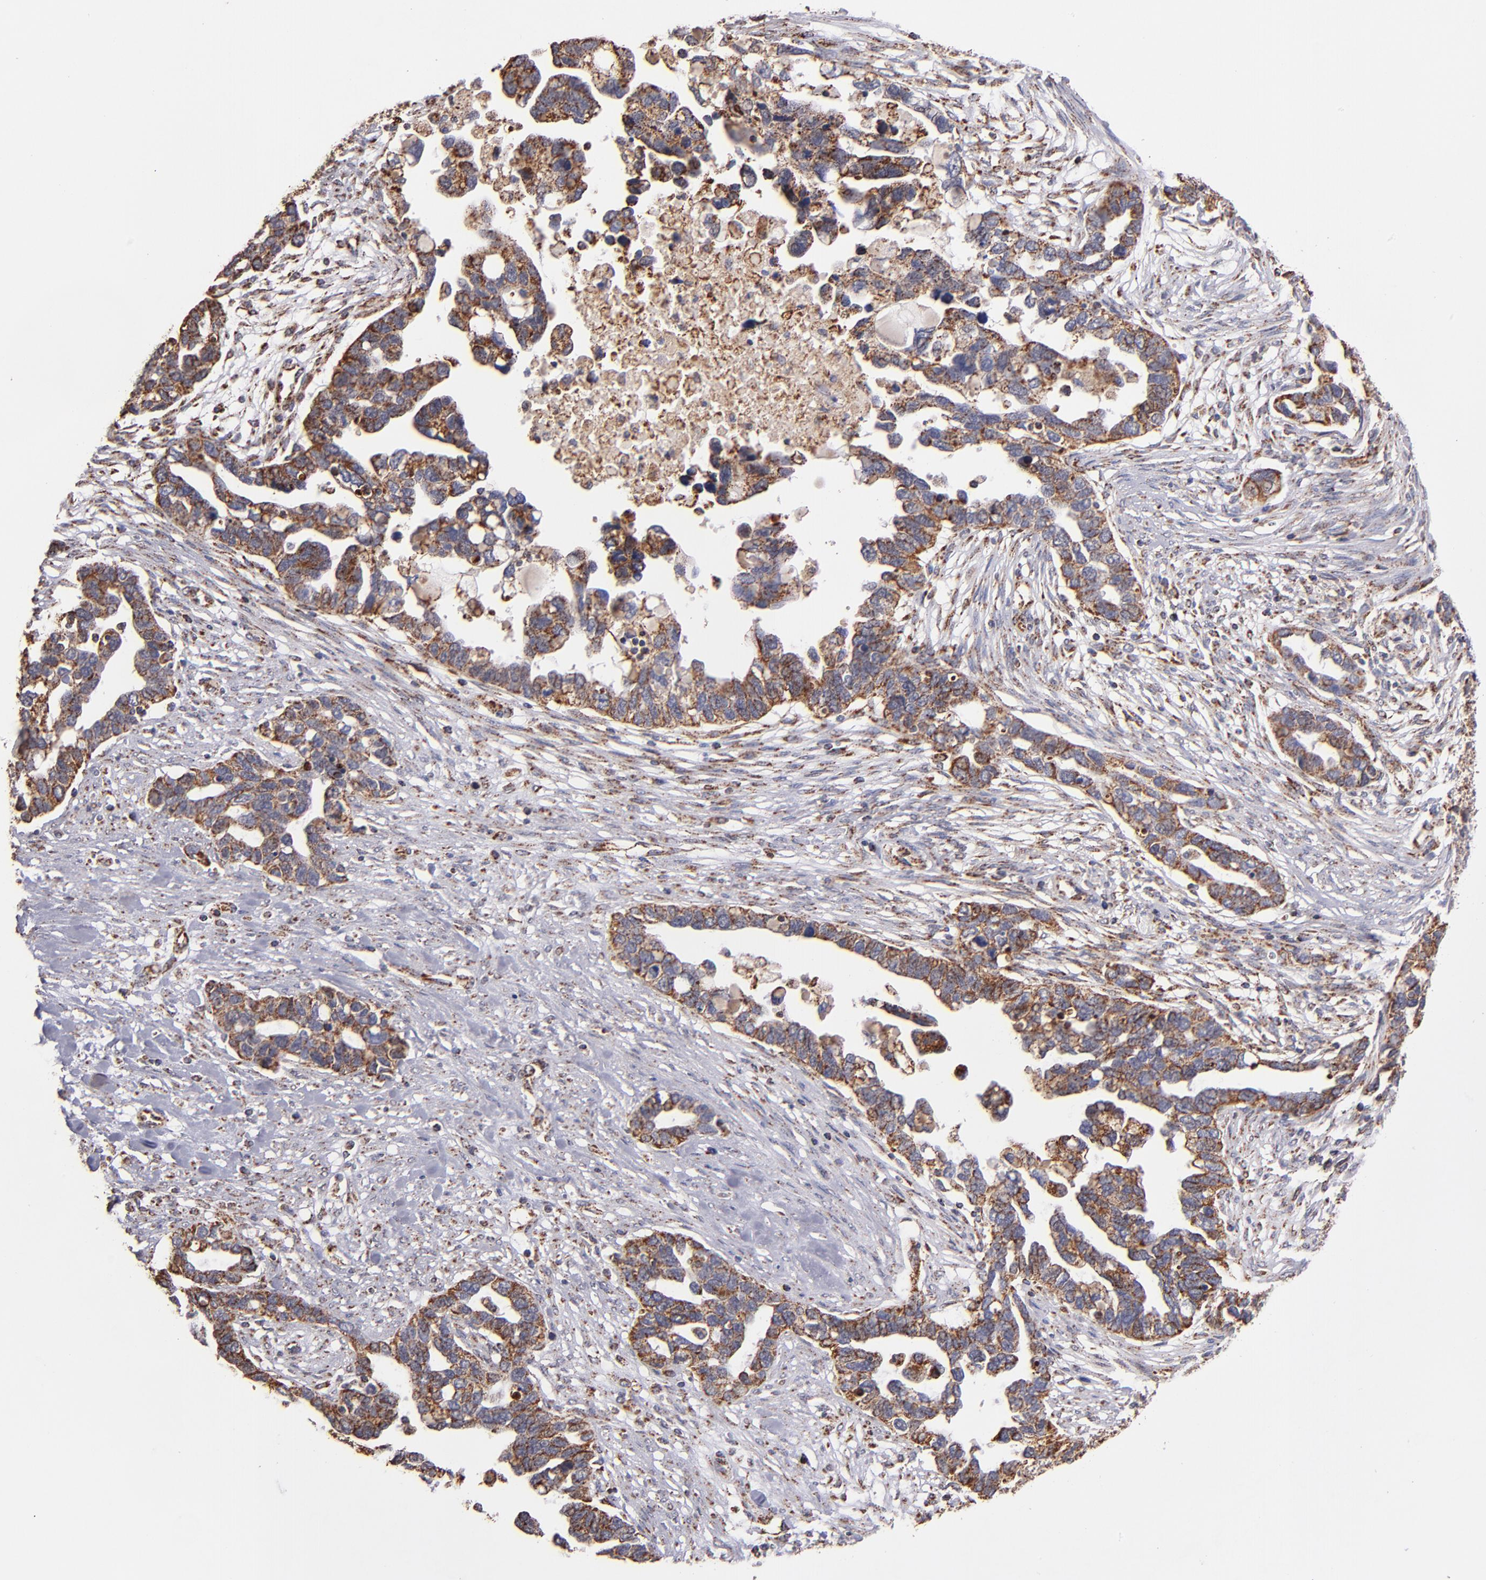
{"staining": {"intensity": "moderate", "quantity": ">75%", "location": "cytoplasmic/membranous"}, "tissue": "ovarian cancer", "cell_type": "Tumor cells", "image_type": "cancer", "snomed": [{"axis": "morphology", "description": "Cystadenocarcinoma, serous, NOS"}, {"axis": "topography", "description": "Ovary"}], "caption": "High-power microscopy captured an immunohistochemistry (IHC) image of ovarian cancer (serous cystadenocarcinoma), revealing moderate cytoplasmic/membranous staining in about >75% of tumor cells. The staining was performed using DAB, with brown indicating positive protein expression. Nuclei are stained blue with hematoxylin.", "gene": "DLST", "patient": {"sex": "female", "age": 54}}